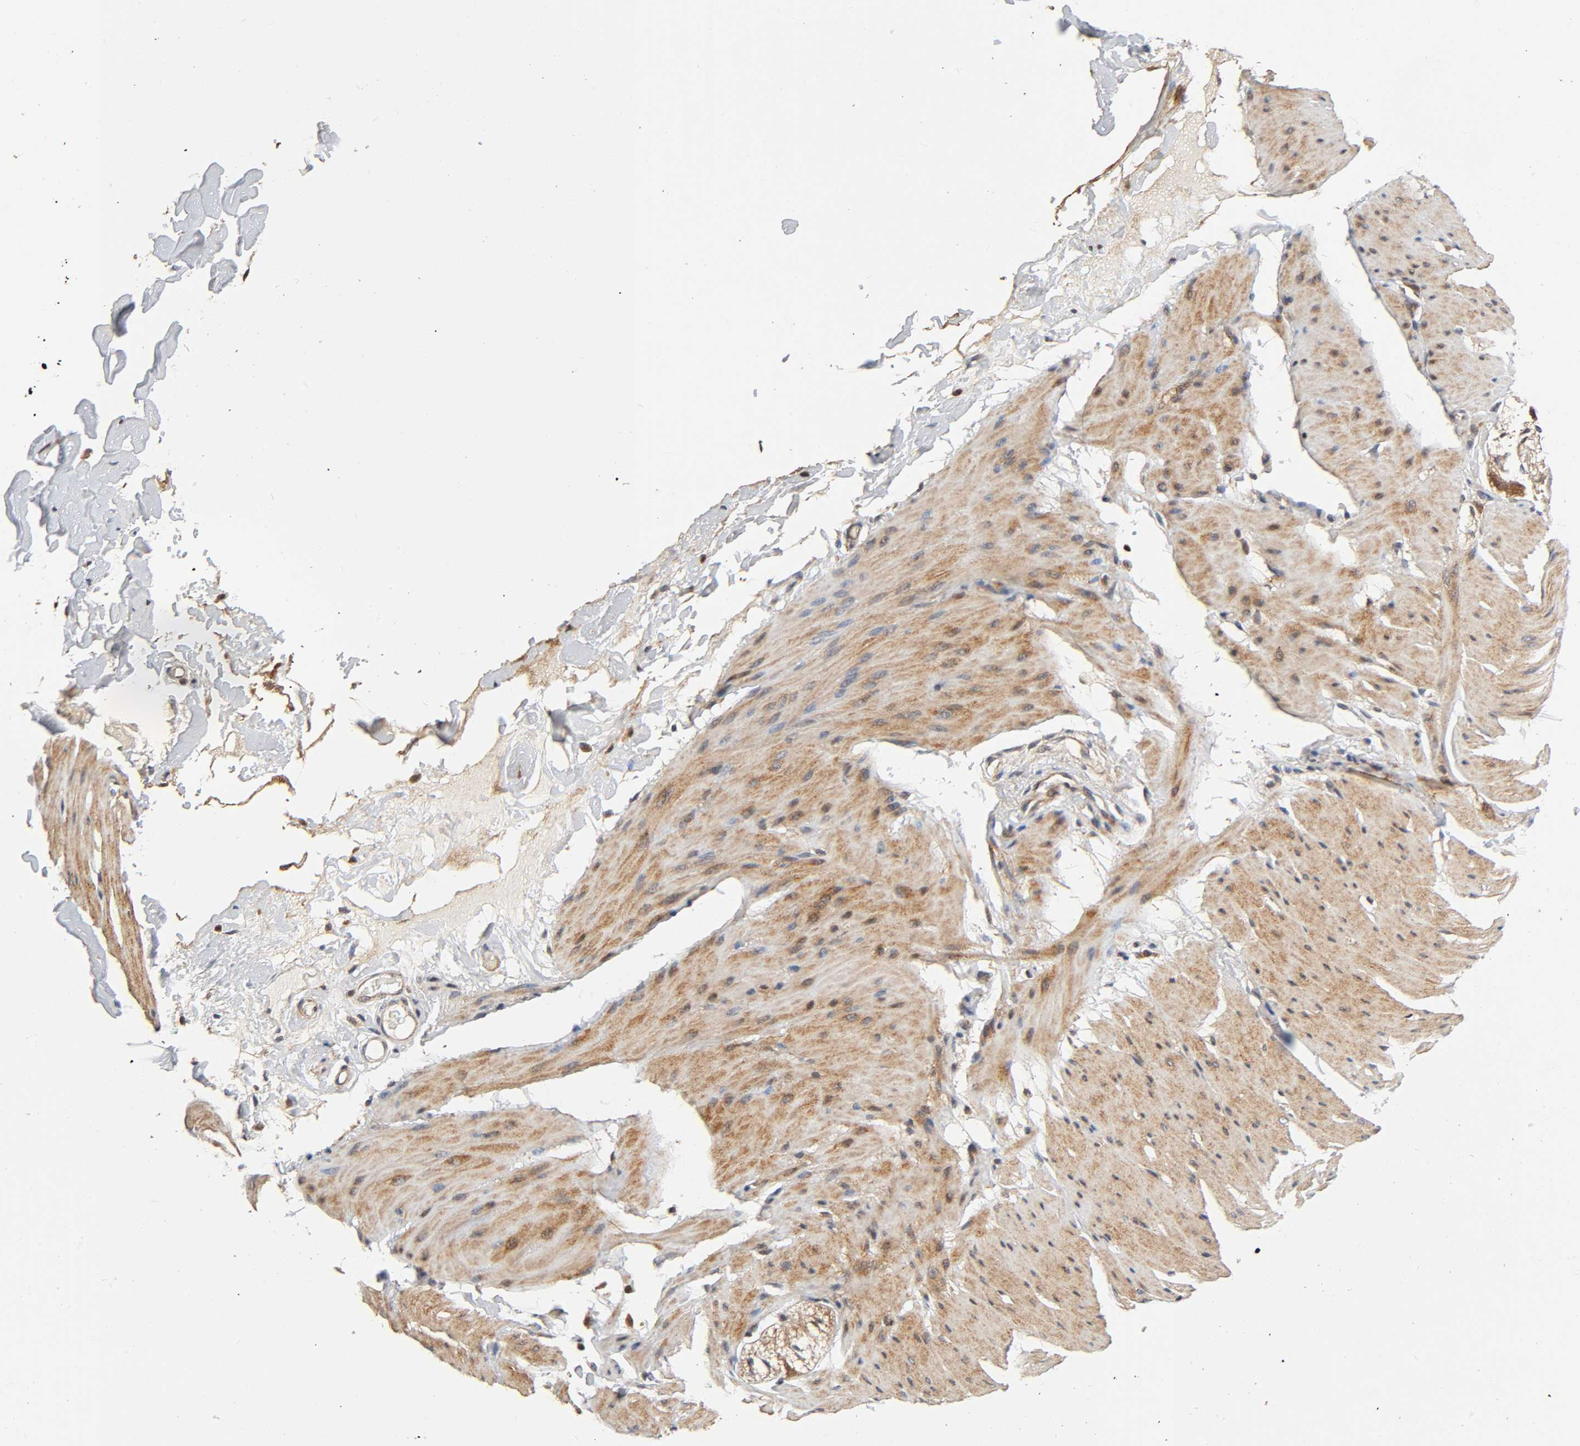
{"staining": {"intensity": "weak", "quantity": ">75%", "location": "cytoplasmic/membranous"}, "tissue": "smooth muscle", "cell_type": "Smooth muscle cells", "image_type": "normal", "snomed": [{"axis": "morphology", "description": "Normal tissue, NOS"}, {"axis": "topography", "description": "Smooth muscle"}, {"axis": "topography", "description": "Colon"}], "caption": "Immunohistochemical staining of unremarkable human smooth muscle shows low levels of weak cytoplasmic/membranous positivity in approximately >75% of smooth muscle cells.", "gene": "CASP9", "patient": {"sex": "male", "age": 67}}